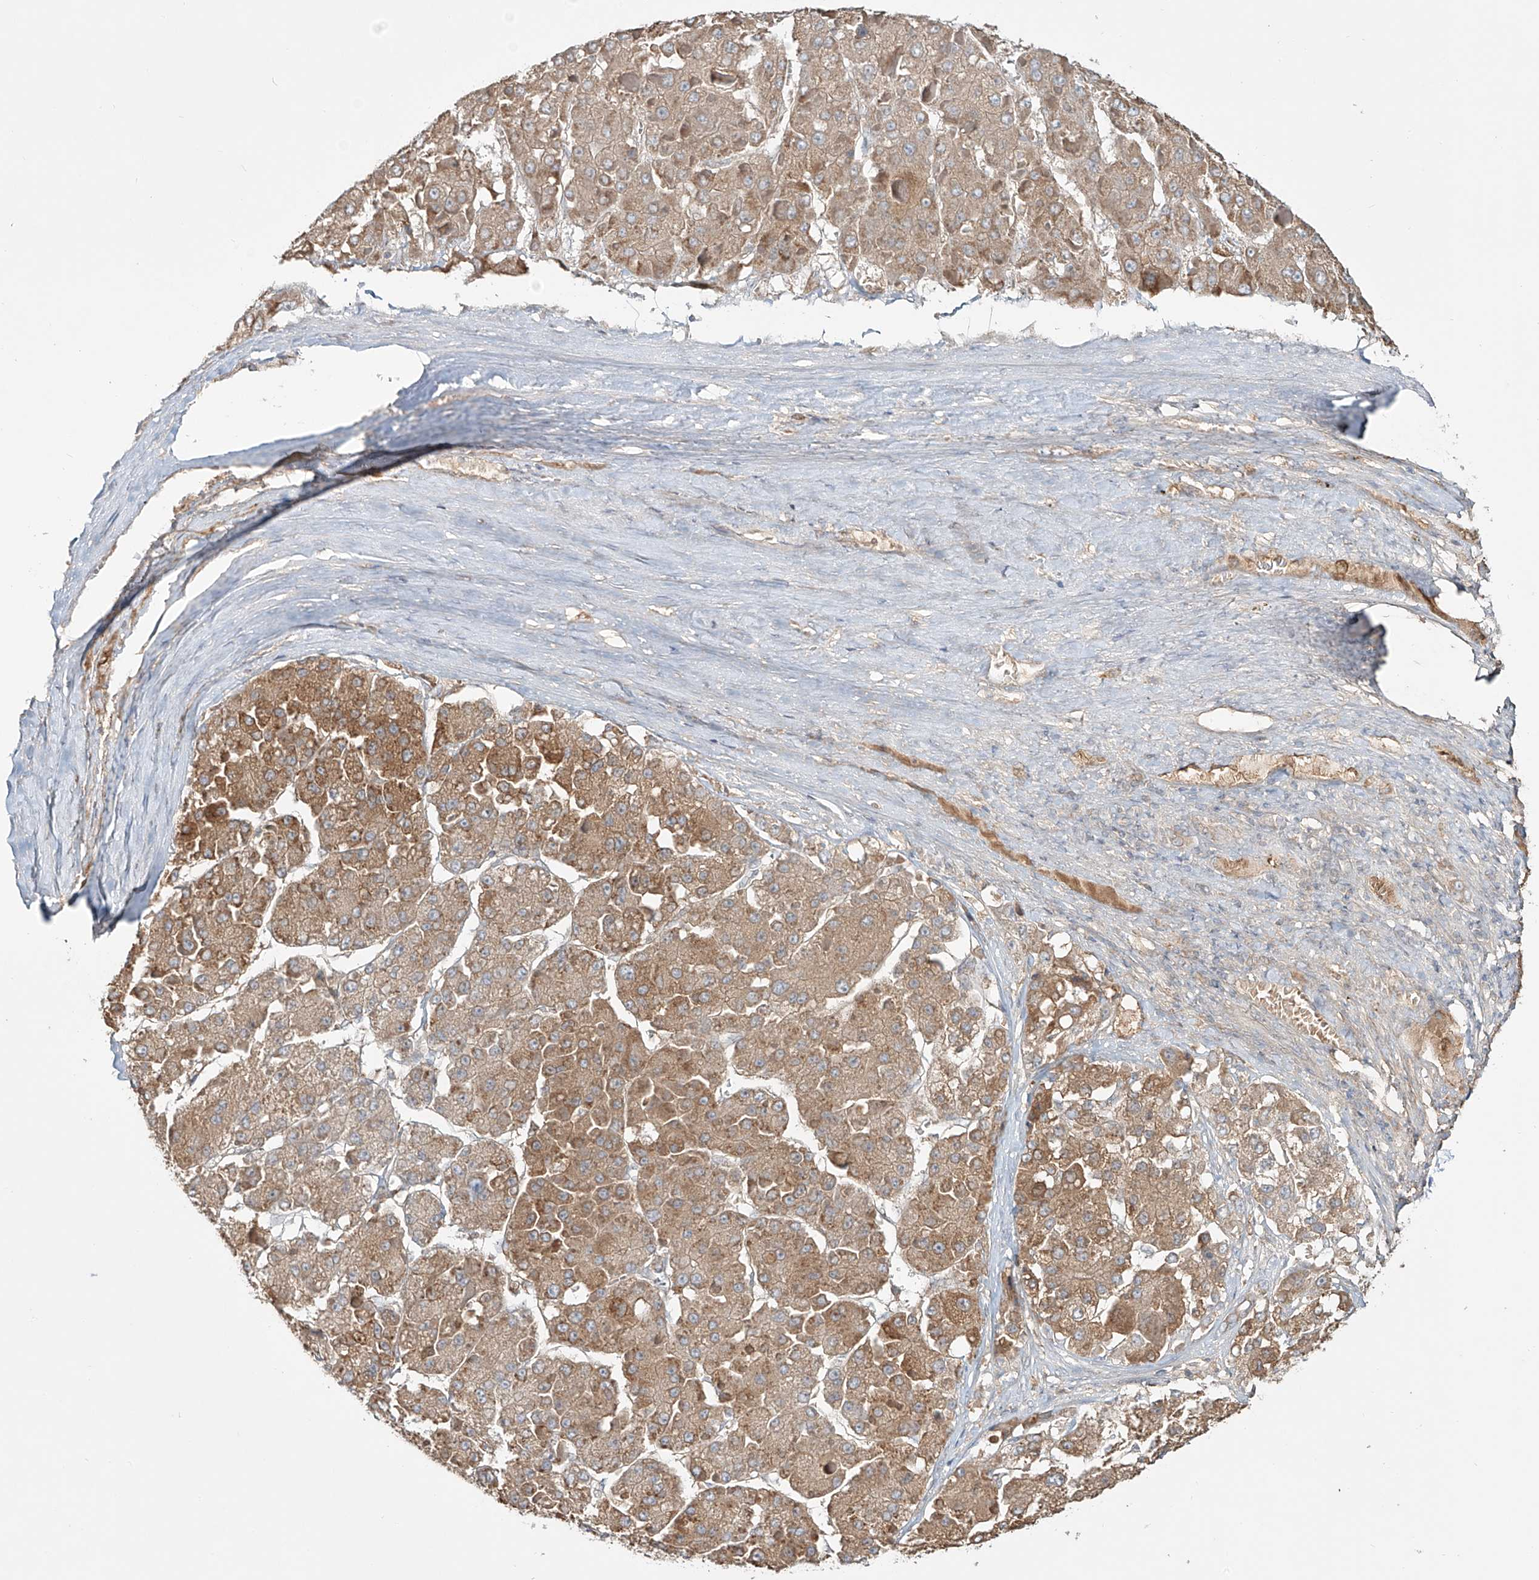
{"staining": {"intensity": "moderate", "quantity": ">75%", "location": "cytoplasmic/membranous"}, "tissue": "liver cancer", "cell_type": "Tumor cells", "image_type": "cancer", "snomed": [{"axis": "morphology", "description": "Carcinoma, Hepatocellular, NOS"}, {"axis": "topography", "description": "Liver"}], "caption": "Tumor cells display medium levels of moderate cytoplasmic/membranous expression in about >75% of cells in human liver cancer (hepatocellular carcinoma). The protein is stained brown, and the nuclei are stained in blue (DAB IHC with brightfield microscopy, high magnification).", "gene": "ERO1A", "patient": {"sex": "female", "age": 73}}